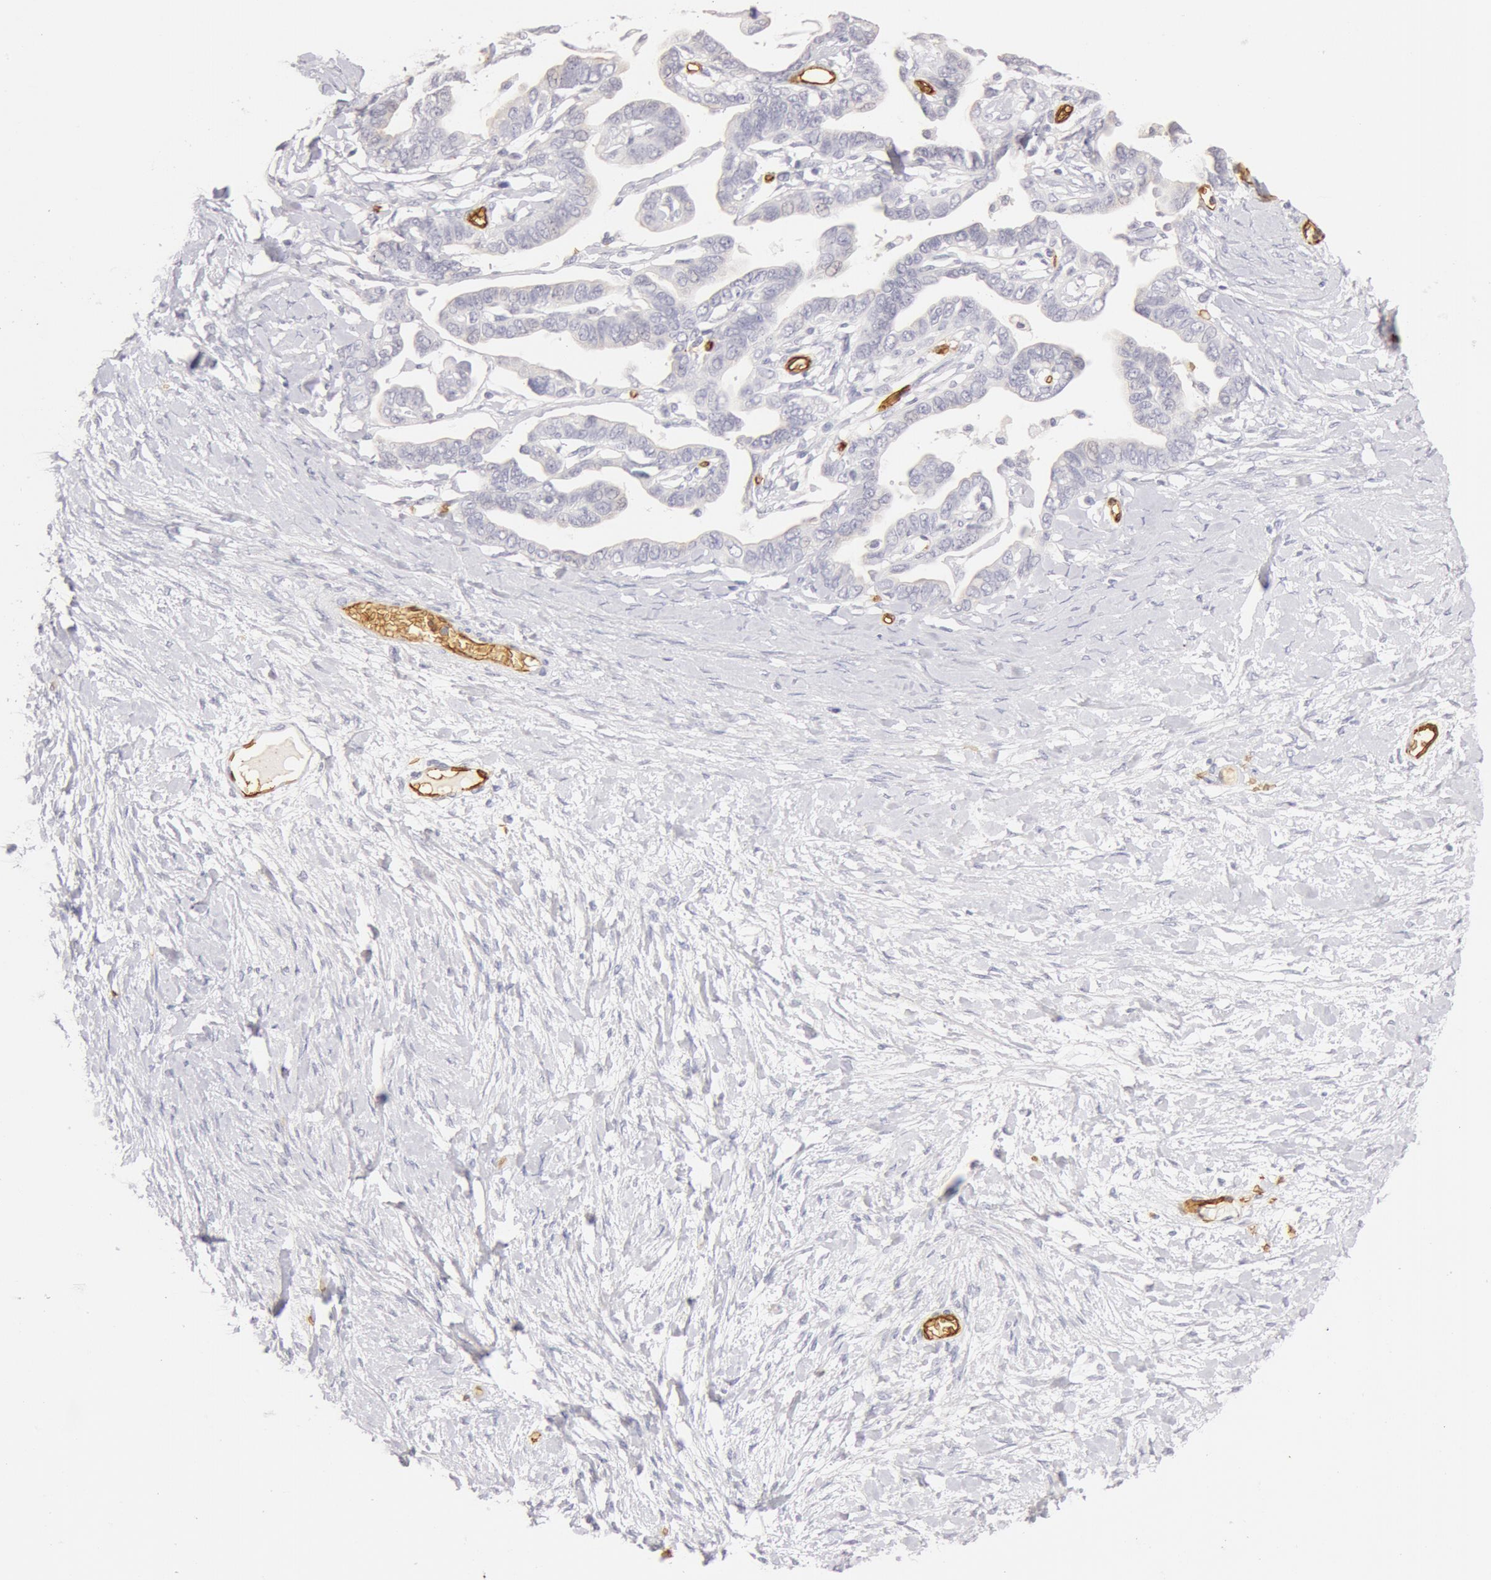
{"staining": {"intensity": "negative", "quantity": "none", "location": "none"}, "tissue": "ovarian cancer", "cell_type": "Tumor cells", "image_type": "cancer", "snomed": [{"axis": "morphology", "description": "Cystadenocarcinoma, serous, NOS"}, {"axis": "topography", "description": "Ovary"}], "caption": "High power microscopy micrograph of an IHC micrograph of ovarian cancer (serous cystadenocarcinoma), revealing no significant expression in tumor cells. (Brightfield microscopy of DAB (3,3'-diaminobenzidine) immunohistochemistry (IHC) at high magnification).", "gene": "AQP1", "patient": {"sex": "female", "age": 69}}